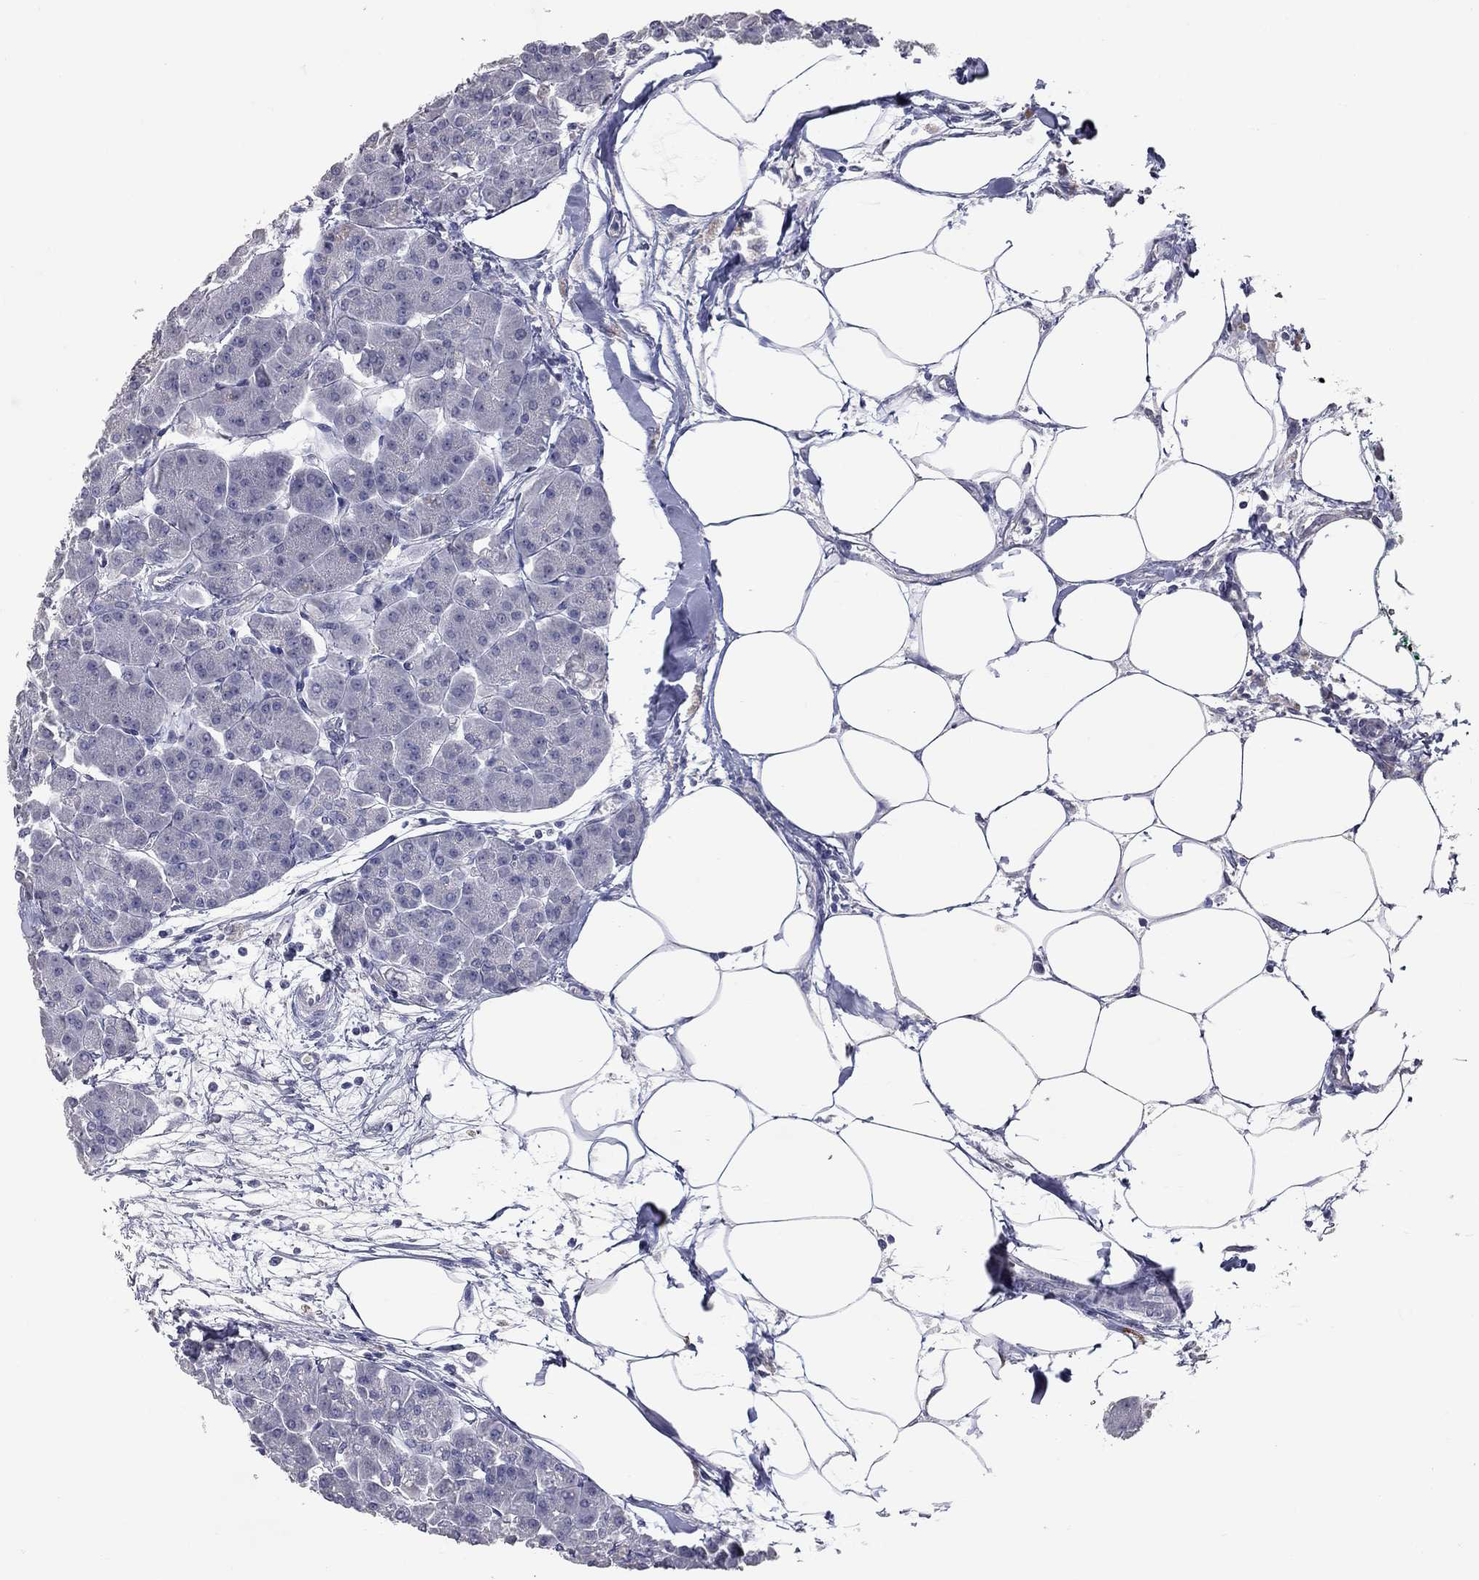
{"staining": {"intensity": "negative", "quantity": "none", "location": "none"}, "tissue": "pancreas", "cell_type": "Exocrine glandular cells", "image_type": "normal", "snomed": [{"axis": "morphology", "description": "Normal tissue, NOS"}, {"axis": "topography", "description": "Adipose tissue"}, {"axis": "topography", "description": "Pancreas"}, {"axis": "topography", "description": "Peripheral nerve tissue"}], "caption": "IHC of normal pancreas demonstrates no expression in exocrine glandular cells.", "gene": "SHOC2", "patient": {"sex": "female", "age": 58}}